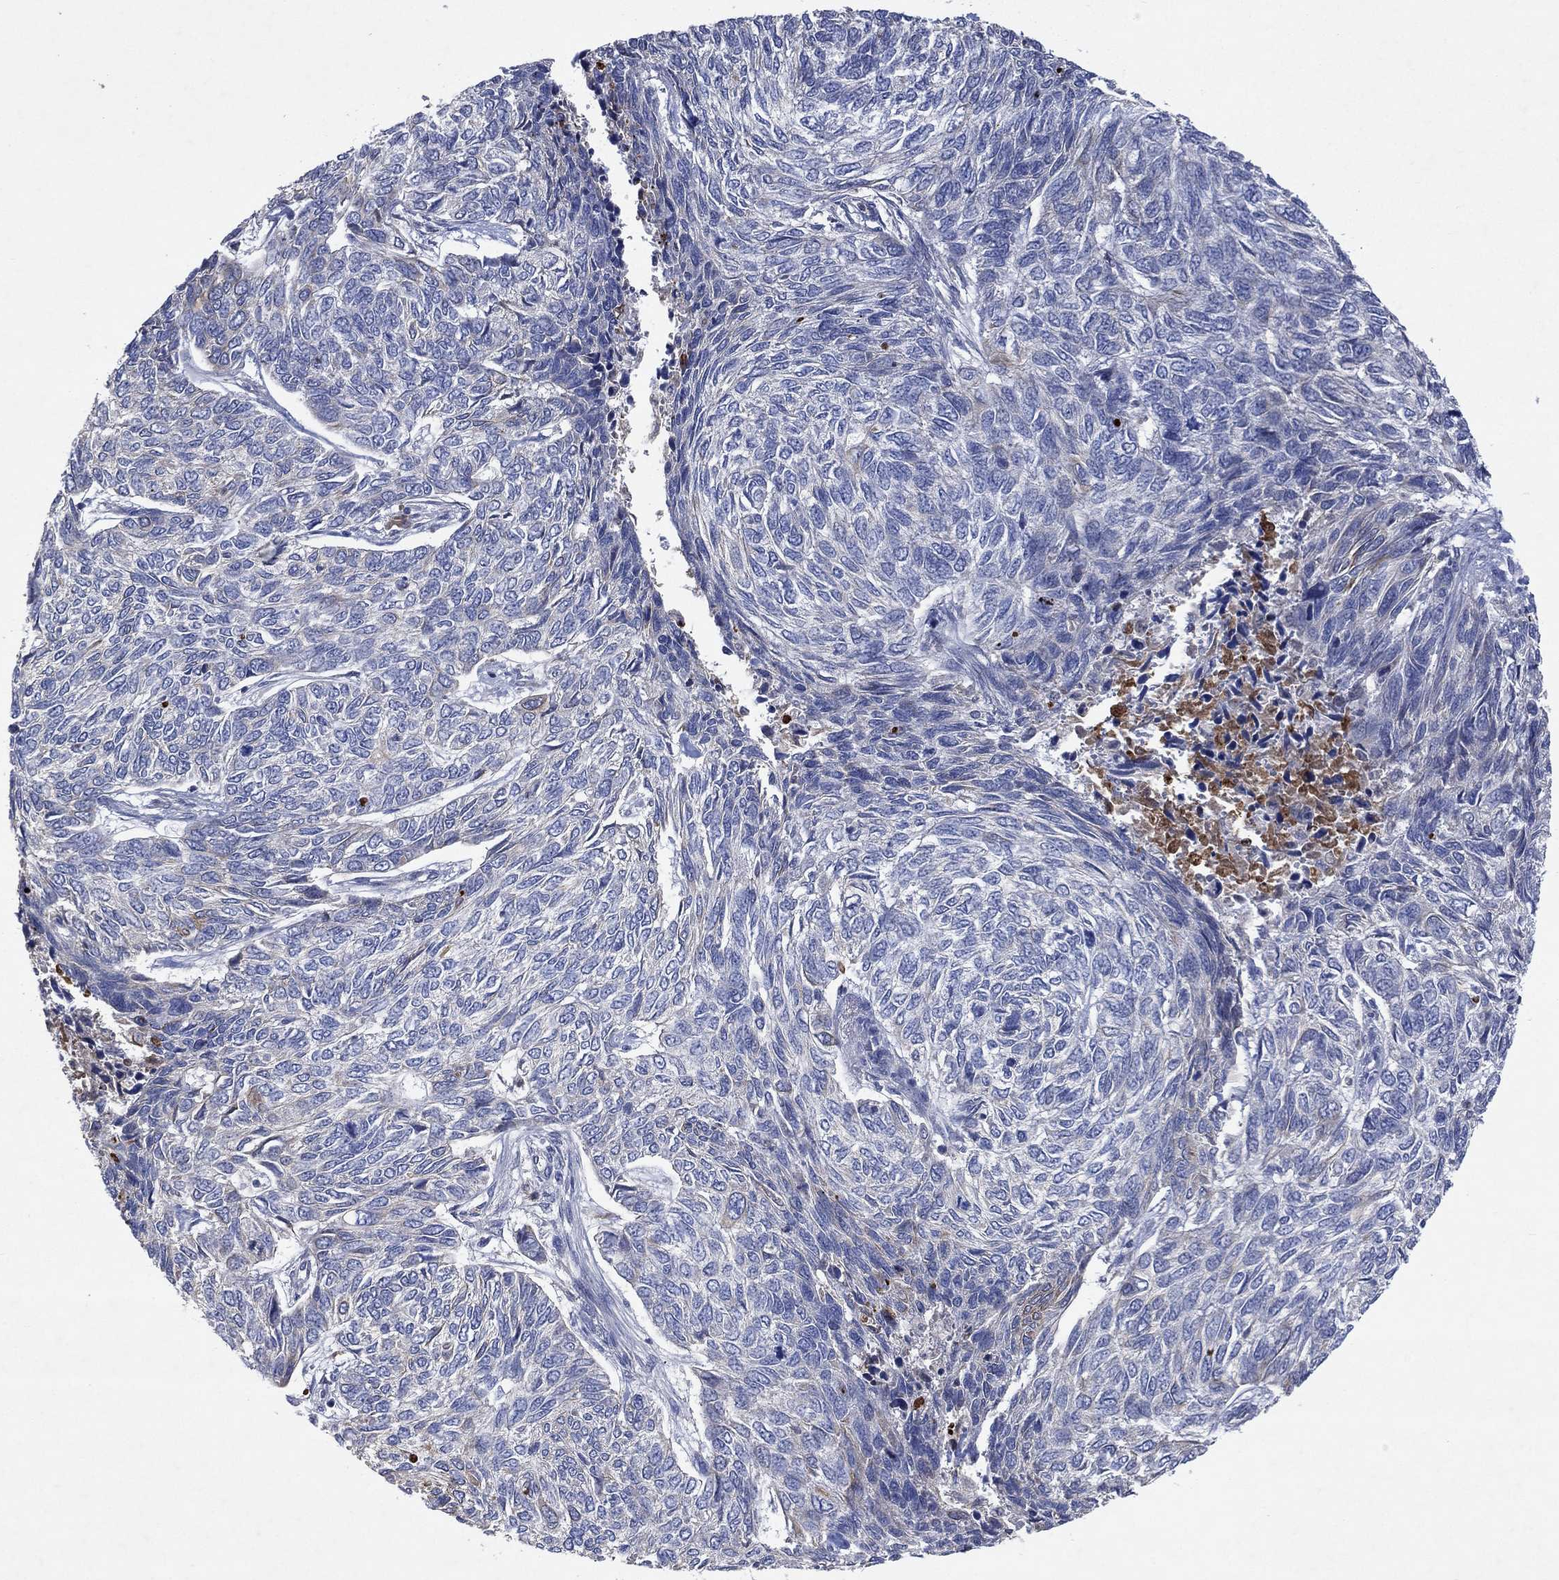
{"staining": {"intensity": "negative", "quantity": "none", "location": "none"}, "tissue": "skin cancer", "cell_type": "Tumor cells", "image_type": "cancer", "snomed": [{"axis": "morphology", "description": "Basal cell carcinoma"}, {"axis": "topography", "description": "Skin"}], "caption": "This is an immunohistochemistry photomicrograph of human skin cancer. There is no positivity in tumor cells.", "gene": "FLI1", "patient": {"sex": "female", "age": 65}}